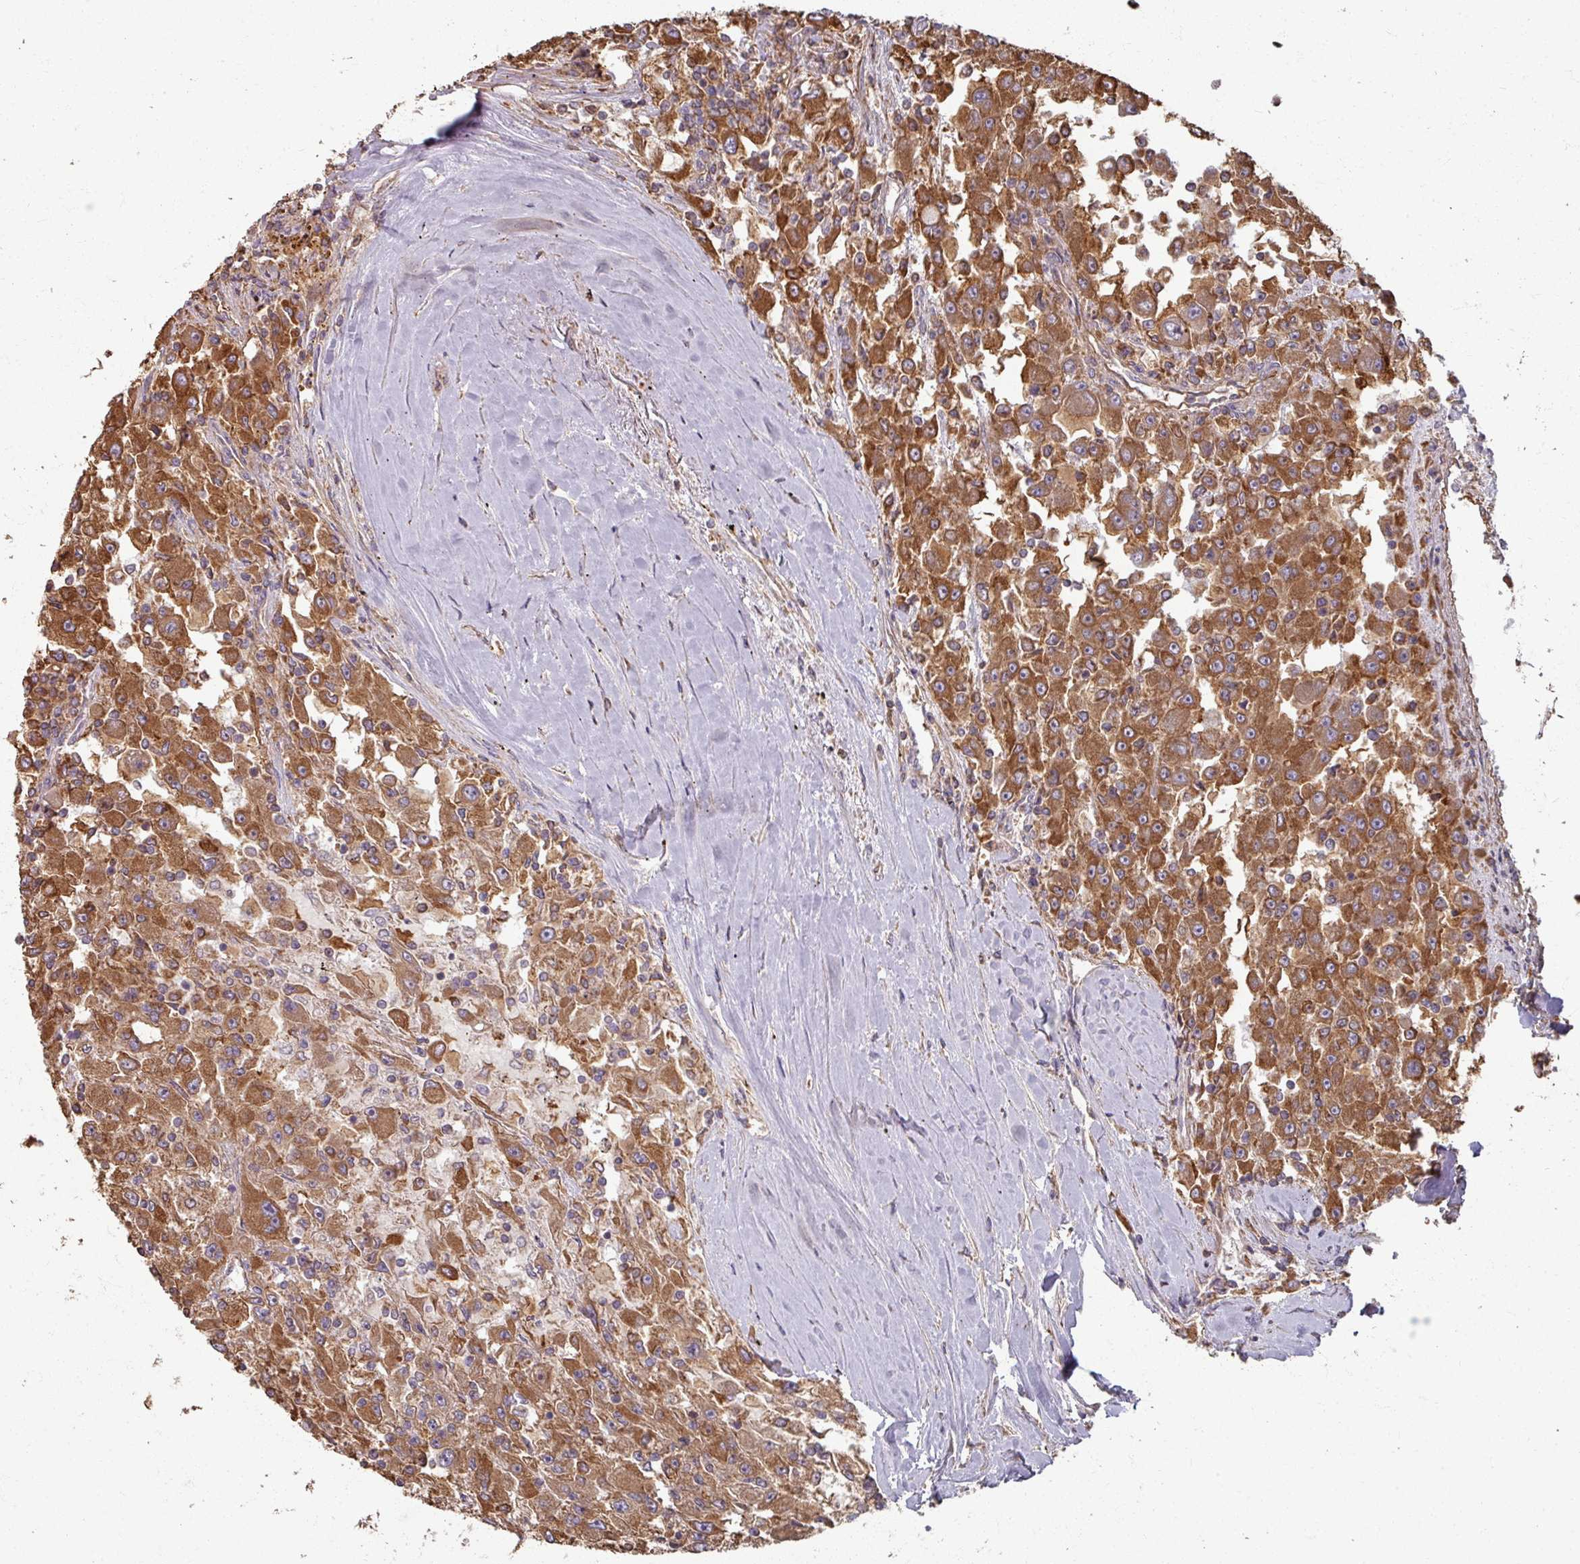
{"staining": {"intensity": "strong", "quantity": ">75%", "location": "cytoplasmic/membranous"}, "tissue": "renal cancer", "cell_type": "Tumor cells", "image_type": "cancer", "snomed": [{"axis": "morphology", "description": "Adenocarcinoma, NOS"}, {"axis": "topography", "description": "Kidney"}], "caption": "Renal adenocarcinoma was stained to show a protein in brown. There is high levels of strong cytoplasmic/membranous staining in about >75% of tumor cells. Using DAB (3,3'-diaminobenzidine) (brown) and hematoxylin (blue) stains, captured at high magnification using brightfield microscopy.", "gene": "CCDC68", "patient": {"sex": "female", "age": 67}}